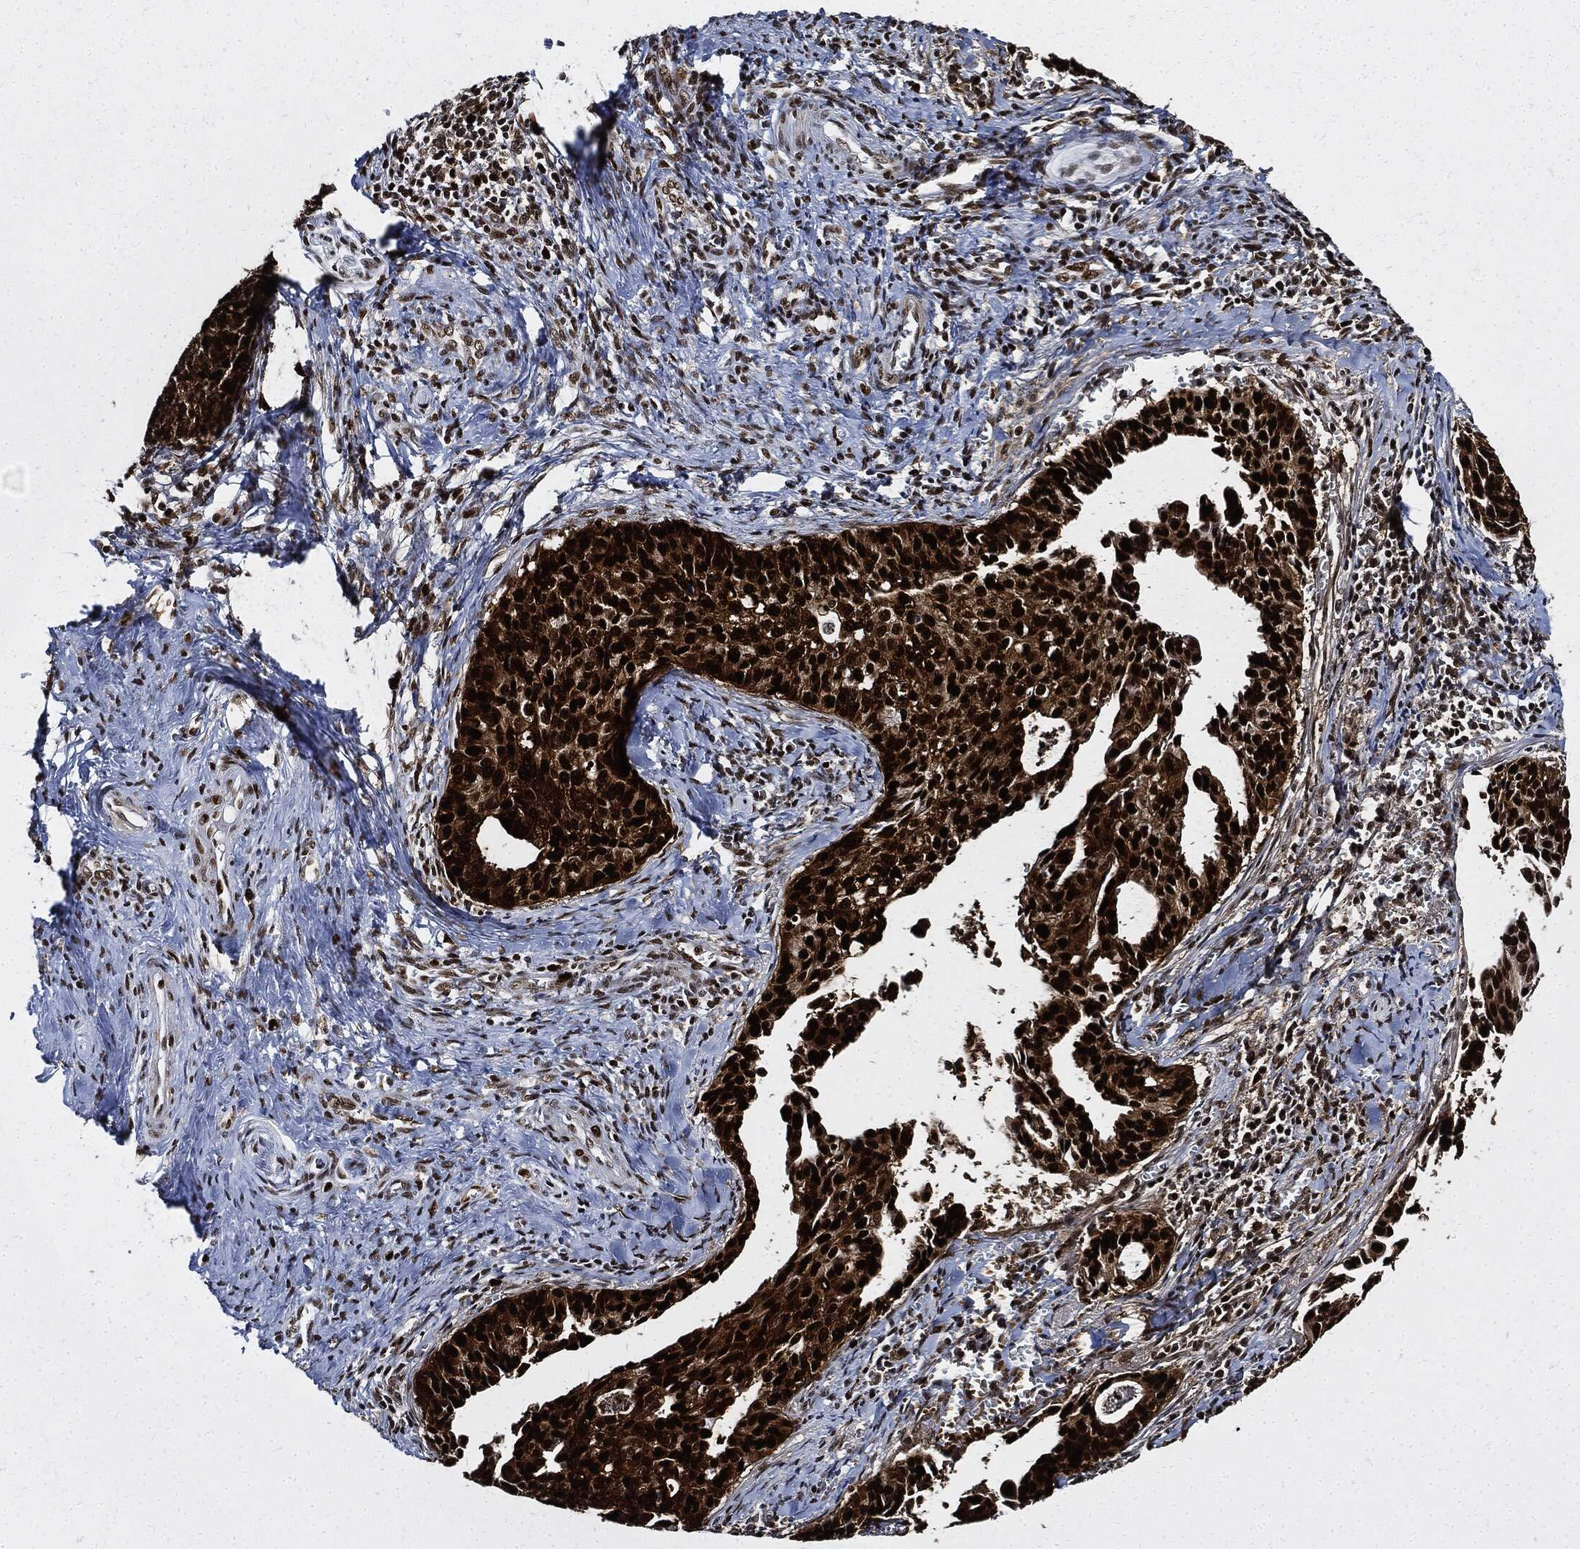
{"staining": {"intensity": "strong", "quantity": ">75%", "location": "cytoplasmic/membranous,nuclear"}, "tissue": "cervical cancer", "cell_type": "Tumor cells", "image_type": "cancer", "snomed": [{"axis": "morphology", "description": "Squamous cell carcinoma, NOS"}, {"axis": "topography", "description": "Cervix"}], "caption": "Protein staining of cervical squamous cell carcinoma tissue exhibits strong cytoplasmic/membranous and nuclear expression in about >75% of tumor cells.", "gene": "PCNA", "patient": {"sex": "female", "age": 29}}